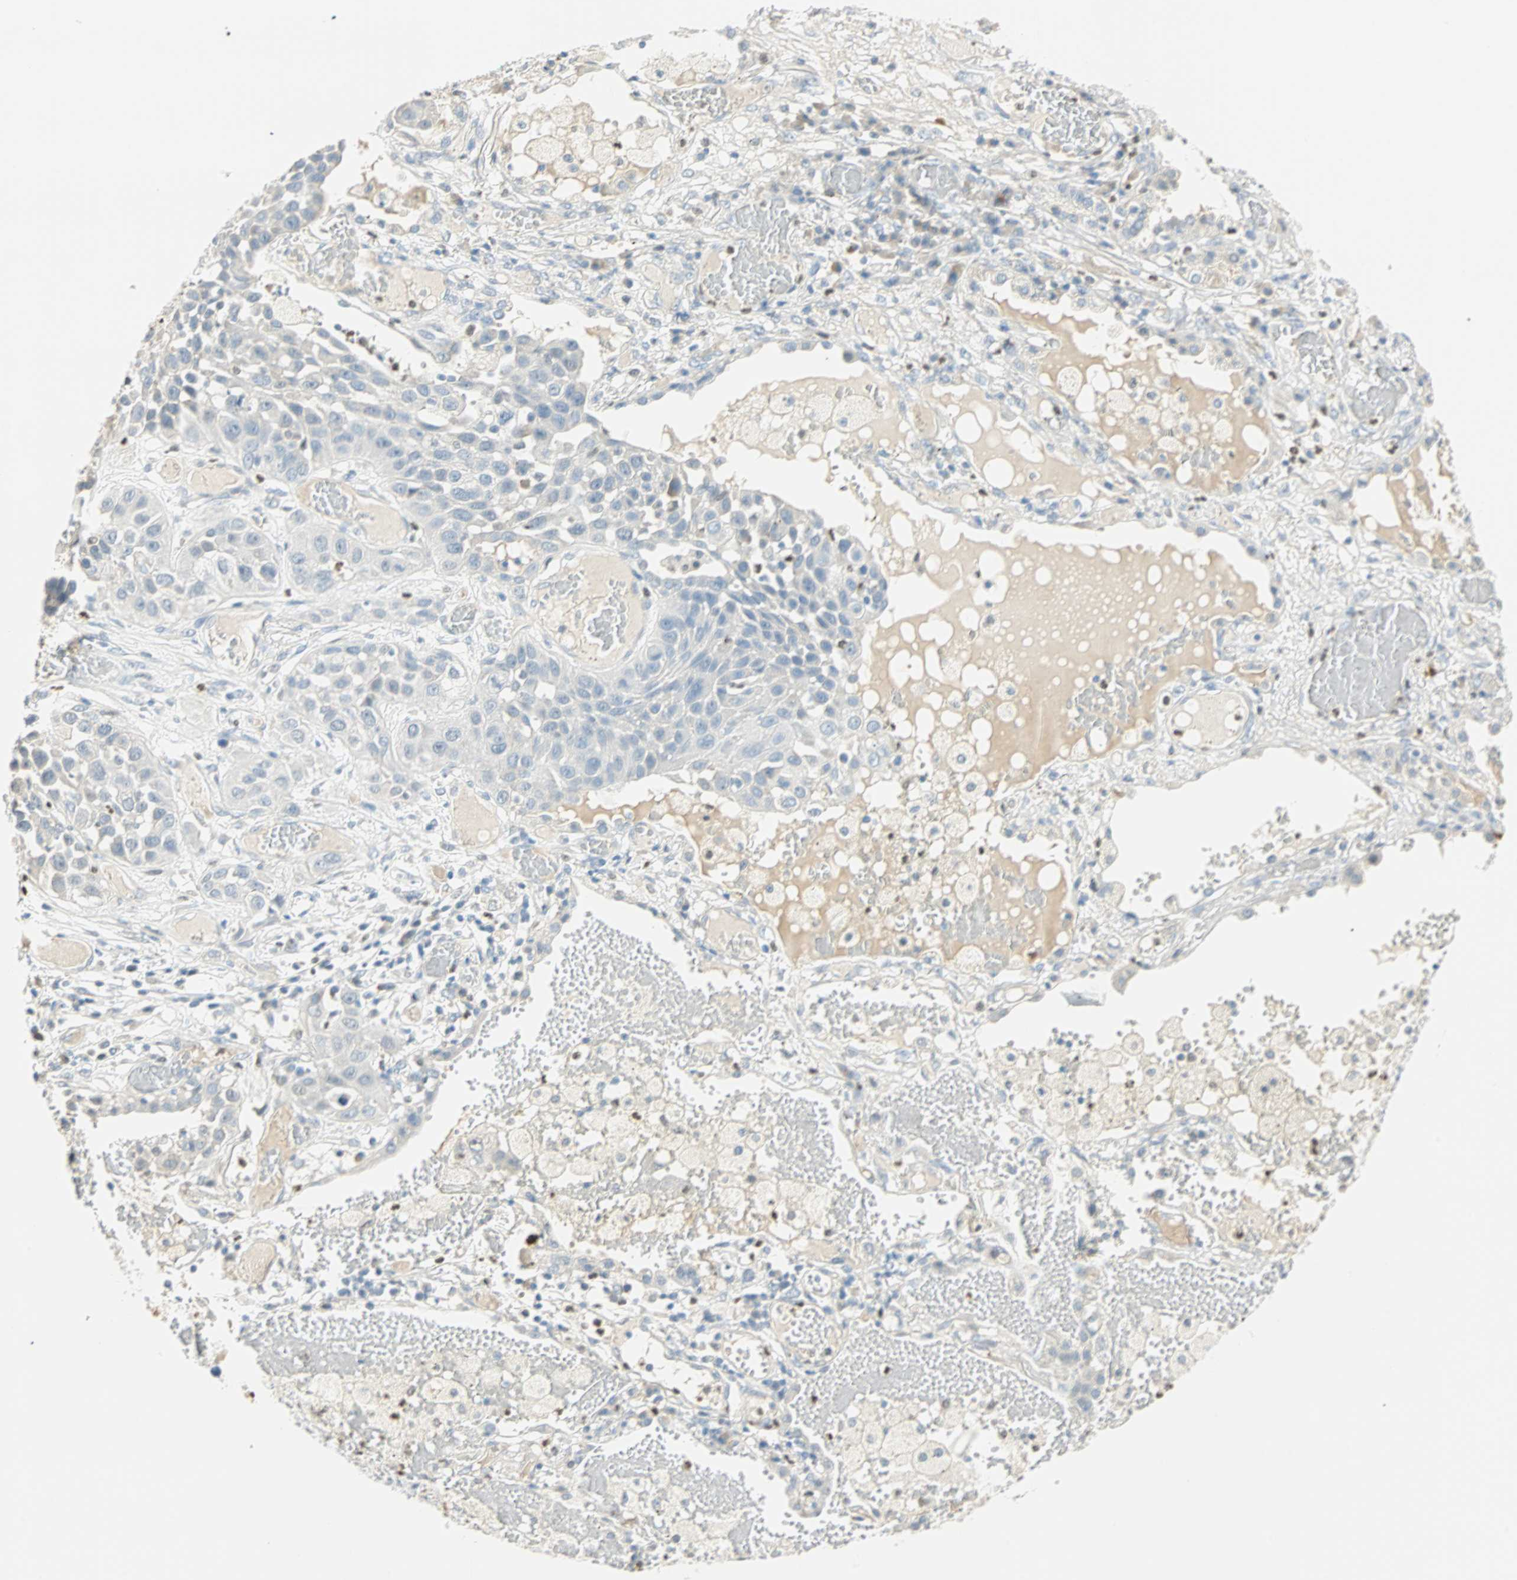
{"staining": {"intensity": "negative", "quantity": "none", "location": "none"}, "tissue": "lung cancer", "cell_type": "Tumor cells", "image_type": "cancer", "snomed": [{"axis": "morphology", "description": "Squamous cell carcinoma, NOS"}, {"axis": "topography", "description": "Lung"}], "caption": "Tumor cells are negative for protein expression in human lung squamous cell carcinoma. The staining was performed using DAB (3,3'-diaminobenzidine) to visualize the protein expression in brown, while the nuclei were stained in blue with hematoxylin (Magnification: 20x).", "gene": "MLLT10", "patient": {"sex": "male", "age": 71}}